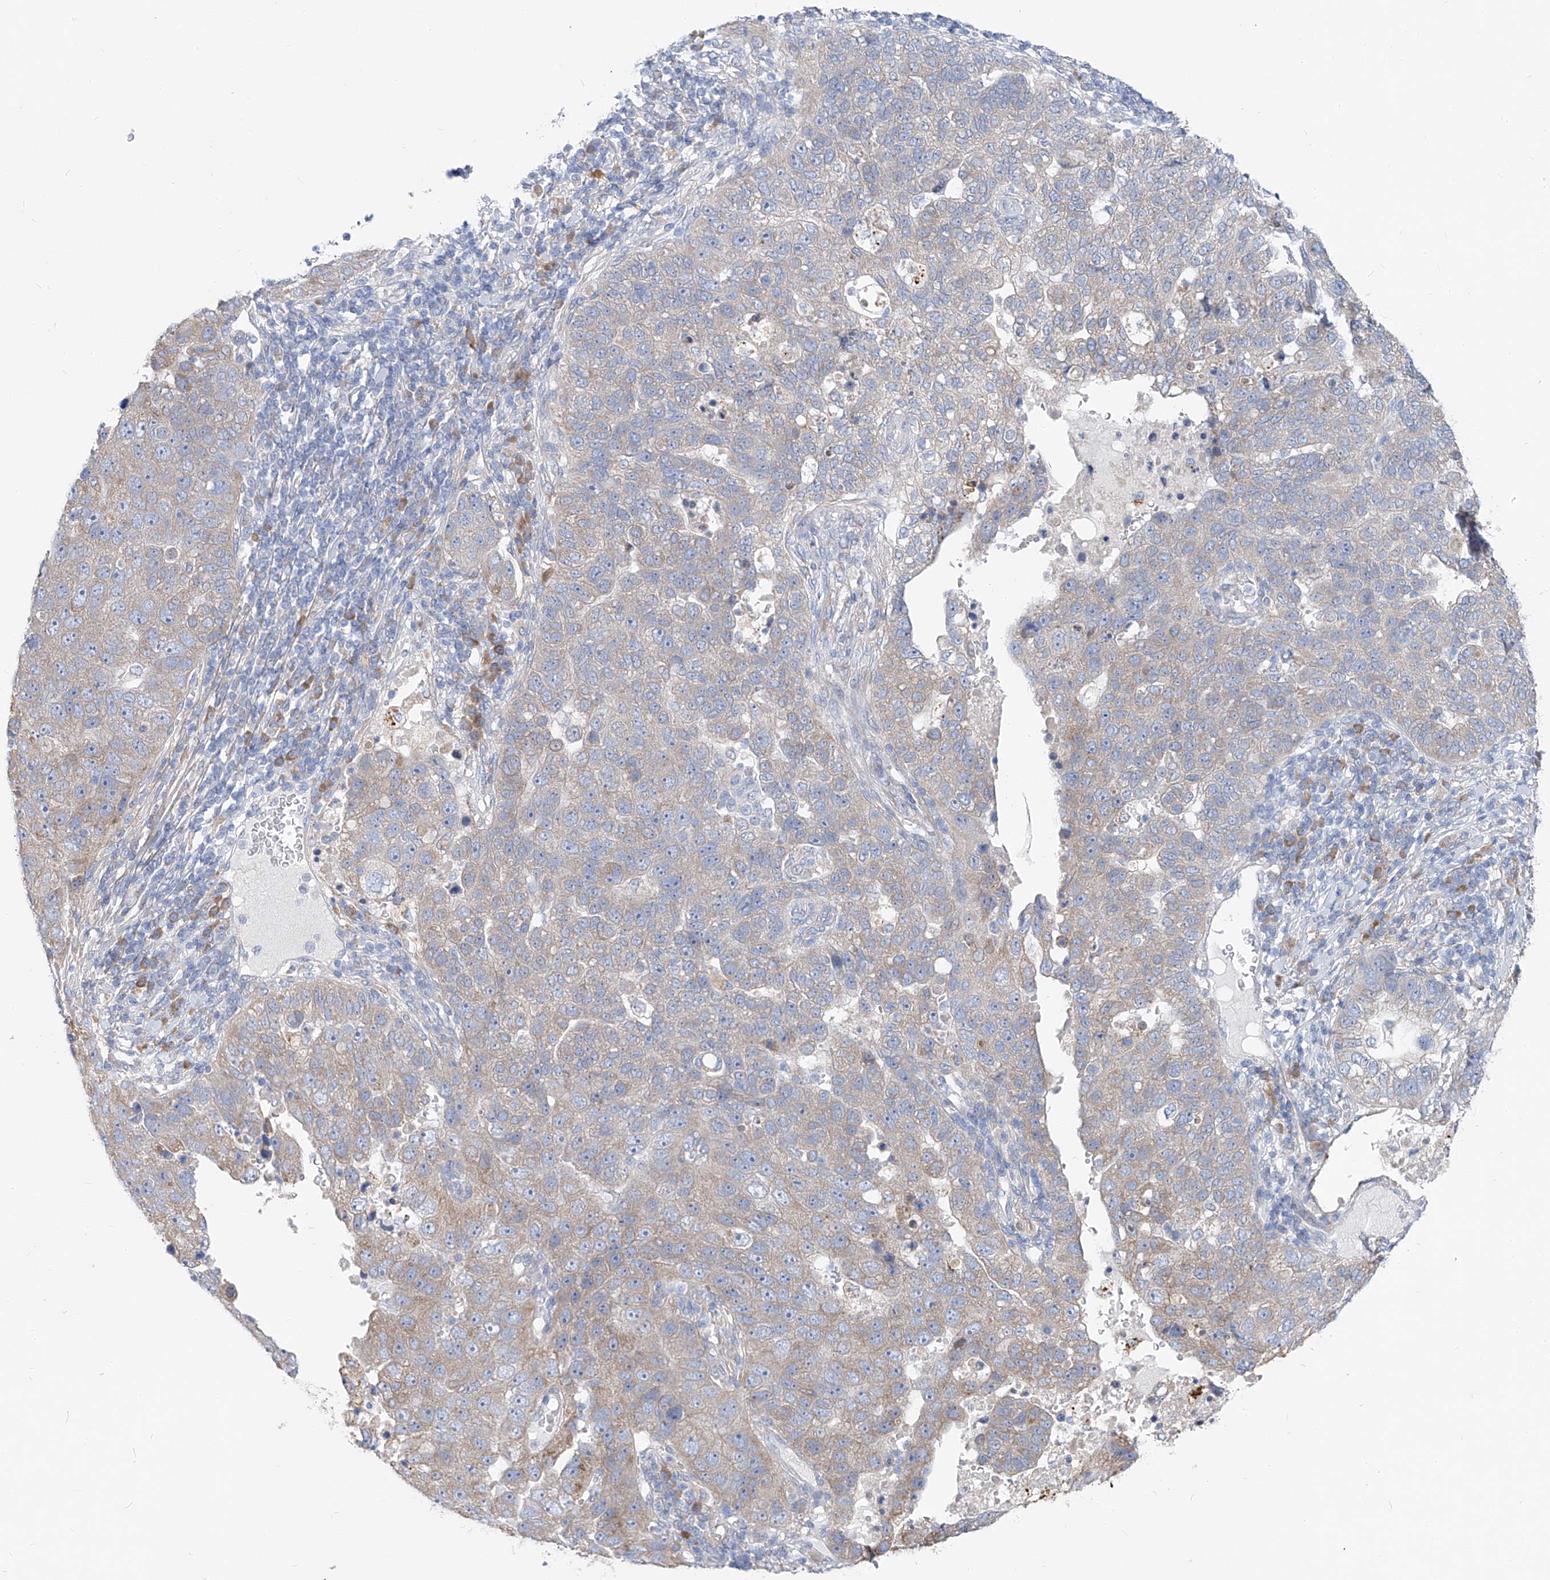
{"staining": {"intensity": "weak", "quantity": "<25%", "location": "cytoplasmic/membranous"}, "tissue": "pancreatic cancer", "cell_type": "Tumor cells", "image_type": "cancer", "snomed": [{"axis": "morphology", "description": "Adenocarcinoma, NOS"}, {"axis": "topography", "description": "Pancreas"}], "caption": "Histopathology image shows no protein expression in tumor cells of pancreatic cancer tissue.", "gene": "UFL1", "patient": {"sex": "female", "age": 61}}